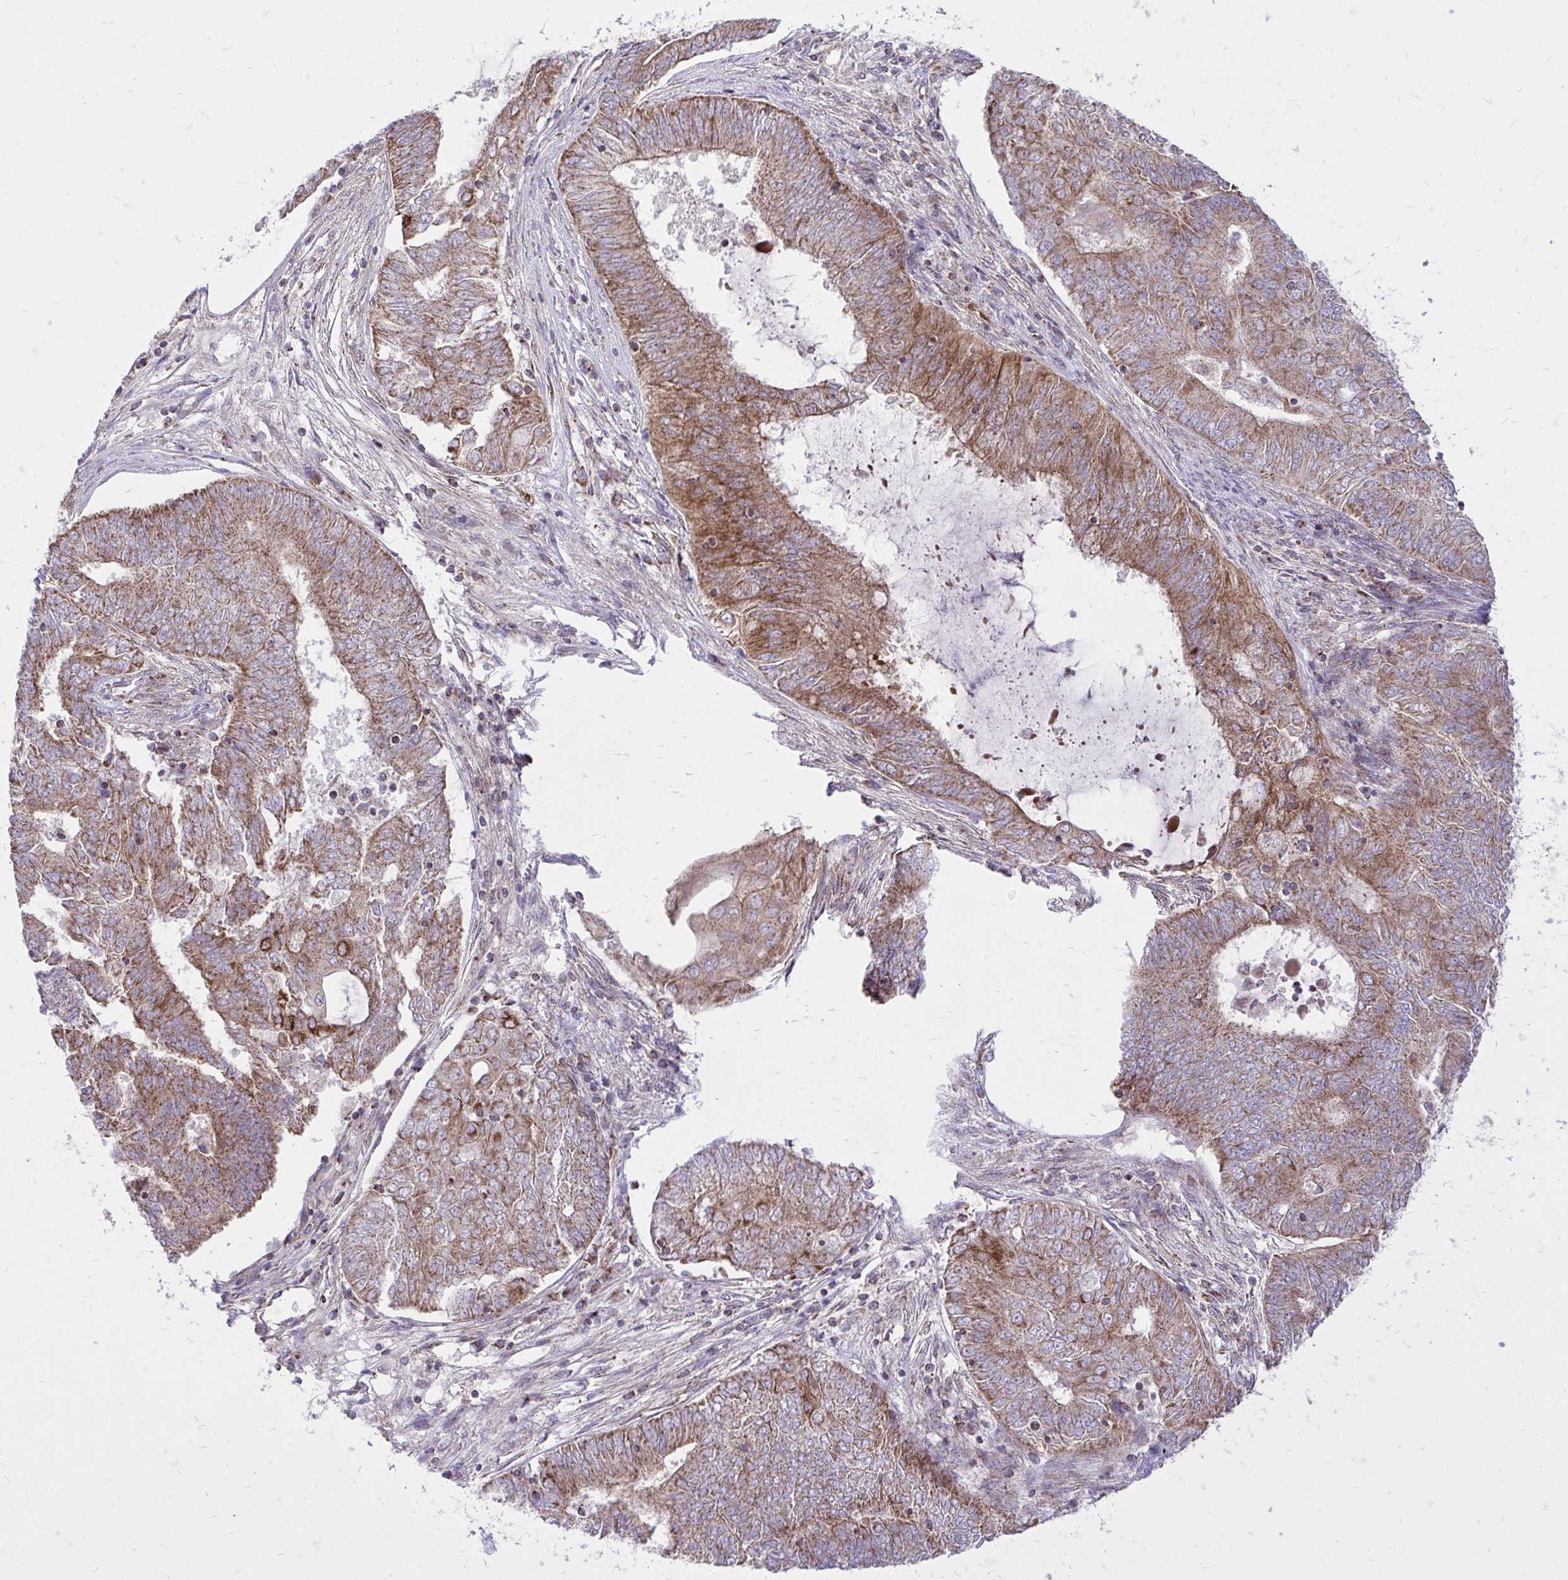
{"staining": {"intensity": "moderate", "quantity": ">75%", "location": "cytoplasmic/membranous"}, "tissue": "endometrial cancer", "cell_type": "Tumor cells", "image_type": "cancer", "snomed": [{"axis": "morphology", "description": "Adenocarcinoma, NOS"}, {"axis": "topography", "description": "Endometrium"}], "caption": "This histopathology image displays immunohistochemistry (IHC) staining of endometrial adenocarcinoma, with medium moderate cytoplasmic/membranous staining in approximately >75% of tumor cells.", "gene": "SPTBN2", "patient": {"sex": "female", "age": 62}}